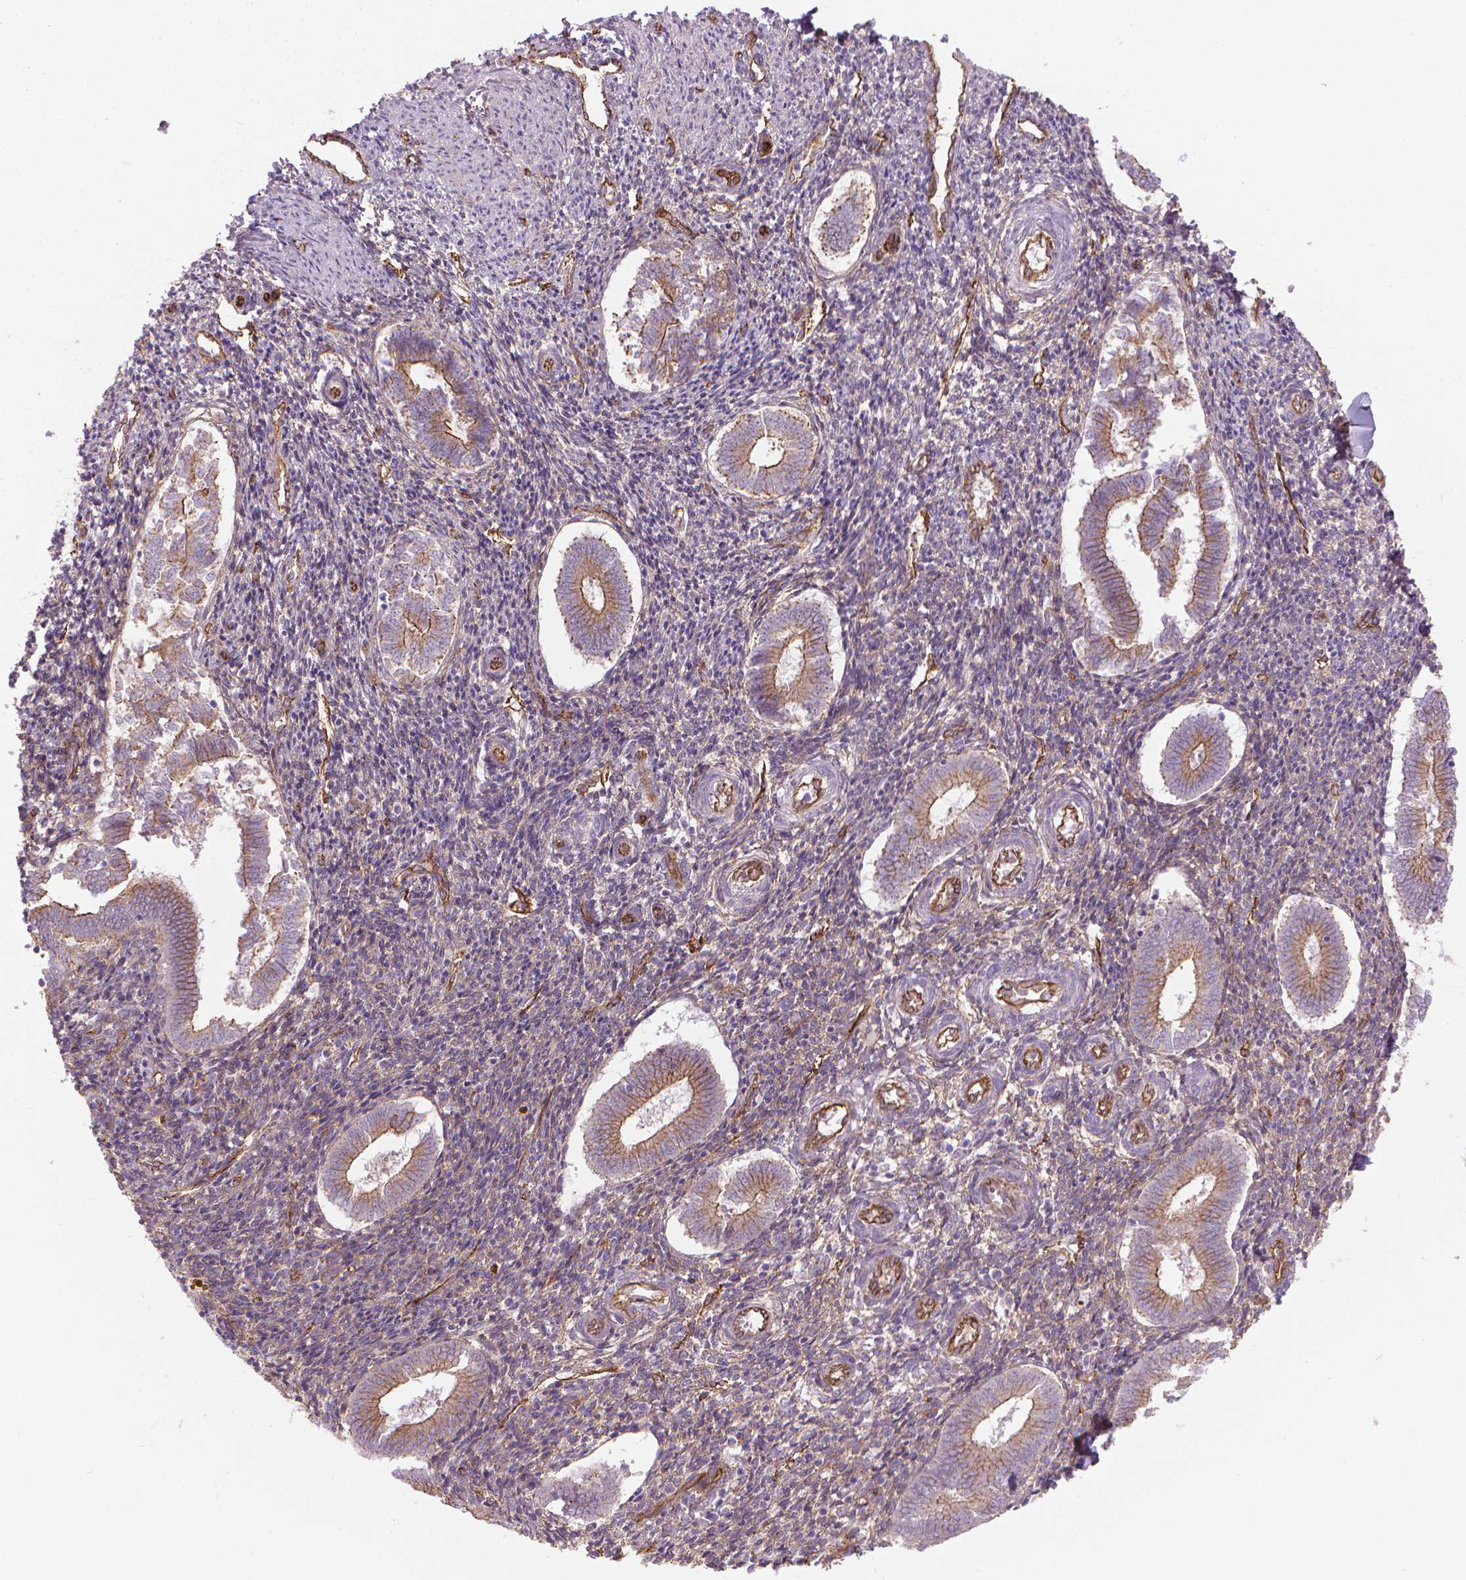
{"staining": {"intensity": "negative", "quantity": "none", "location": "none"}, "tissue": "endometrium", "cell_type": "Cells in endometrial stroma", "image_type": "normal", "snomed": [{"axis": "morphology", "description": "Normal tissue, NOS"}, {"axis": "topography", "description": "Endometrium"}], "caption": "The immunohistochemistry (IHC) photomicrograph has no significant staining in cells in endometrial stroma of endometrium.", "gene": "TENT5A", "patient": {"sex": "female", "age": 25}}